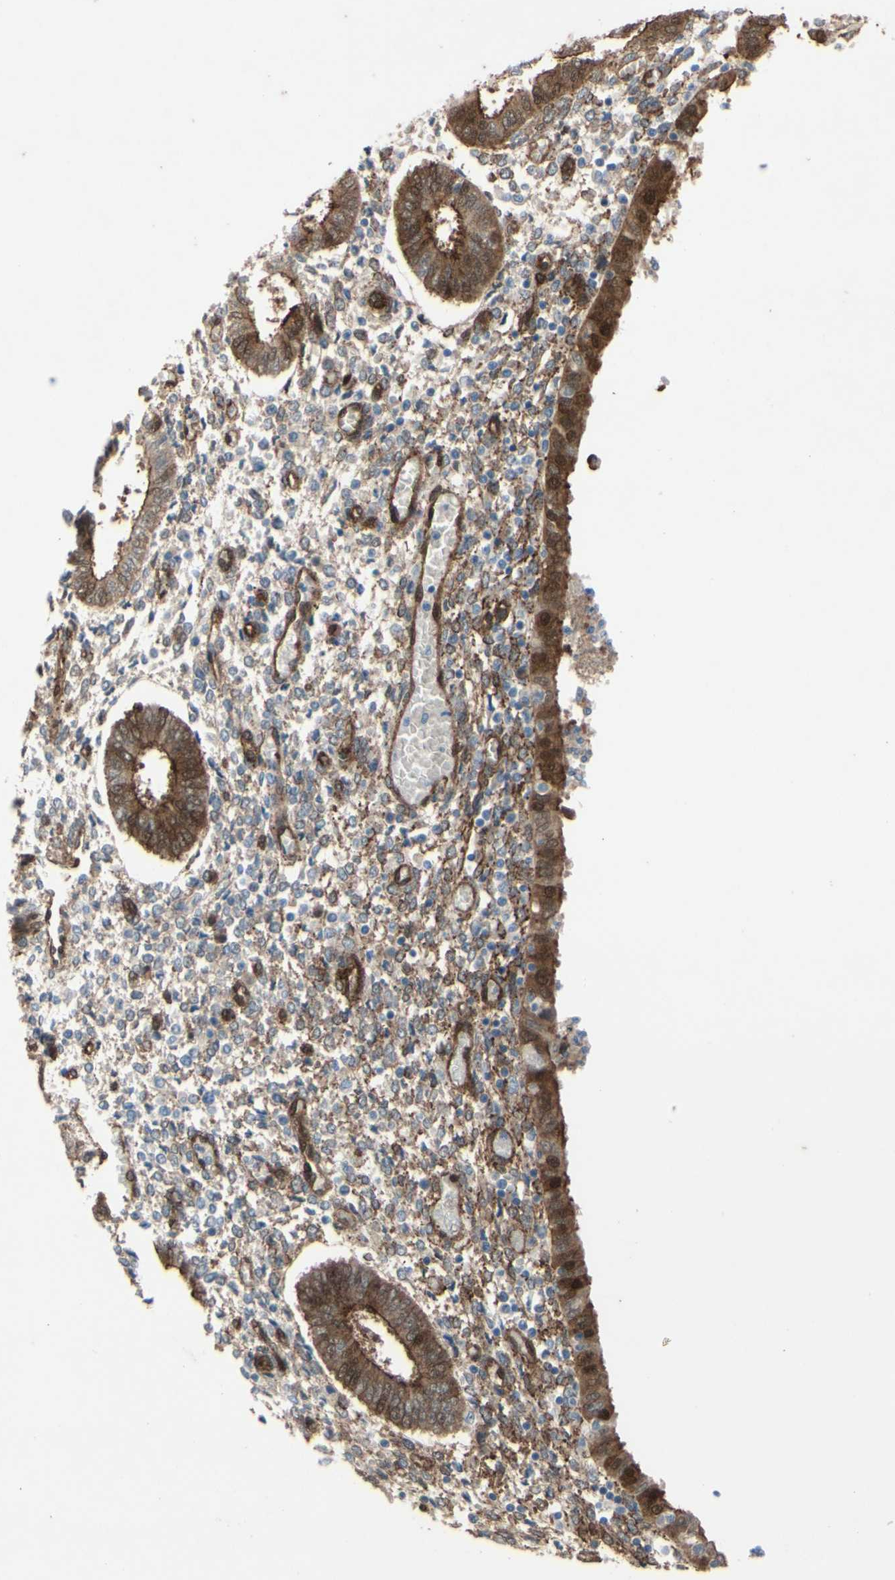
{"staining": {"intensity": "moderate", "quantity": ">75%", "location": "cytoplasmic/membranous"}, "tissue": "endometrium", "cell_type": "Cells in endometrial stroma", "image_type": "normal", "snomed": [{"axis": "morphology", "description": "Normal tissue, NOS"}, {"axis": "topography", "description": "Endometrium"}], "caption": "Protein positivity by IHC shows moderate cytoplasmic/membranous staining in approximately >75% of cells in endometrial stroma in unremarkable endometrium.", "gene": "CTTNBP2", "patient": {"sex": "female", "age": 35}}